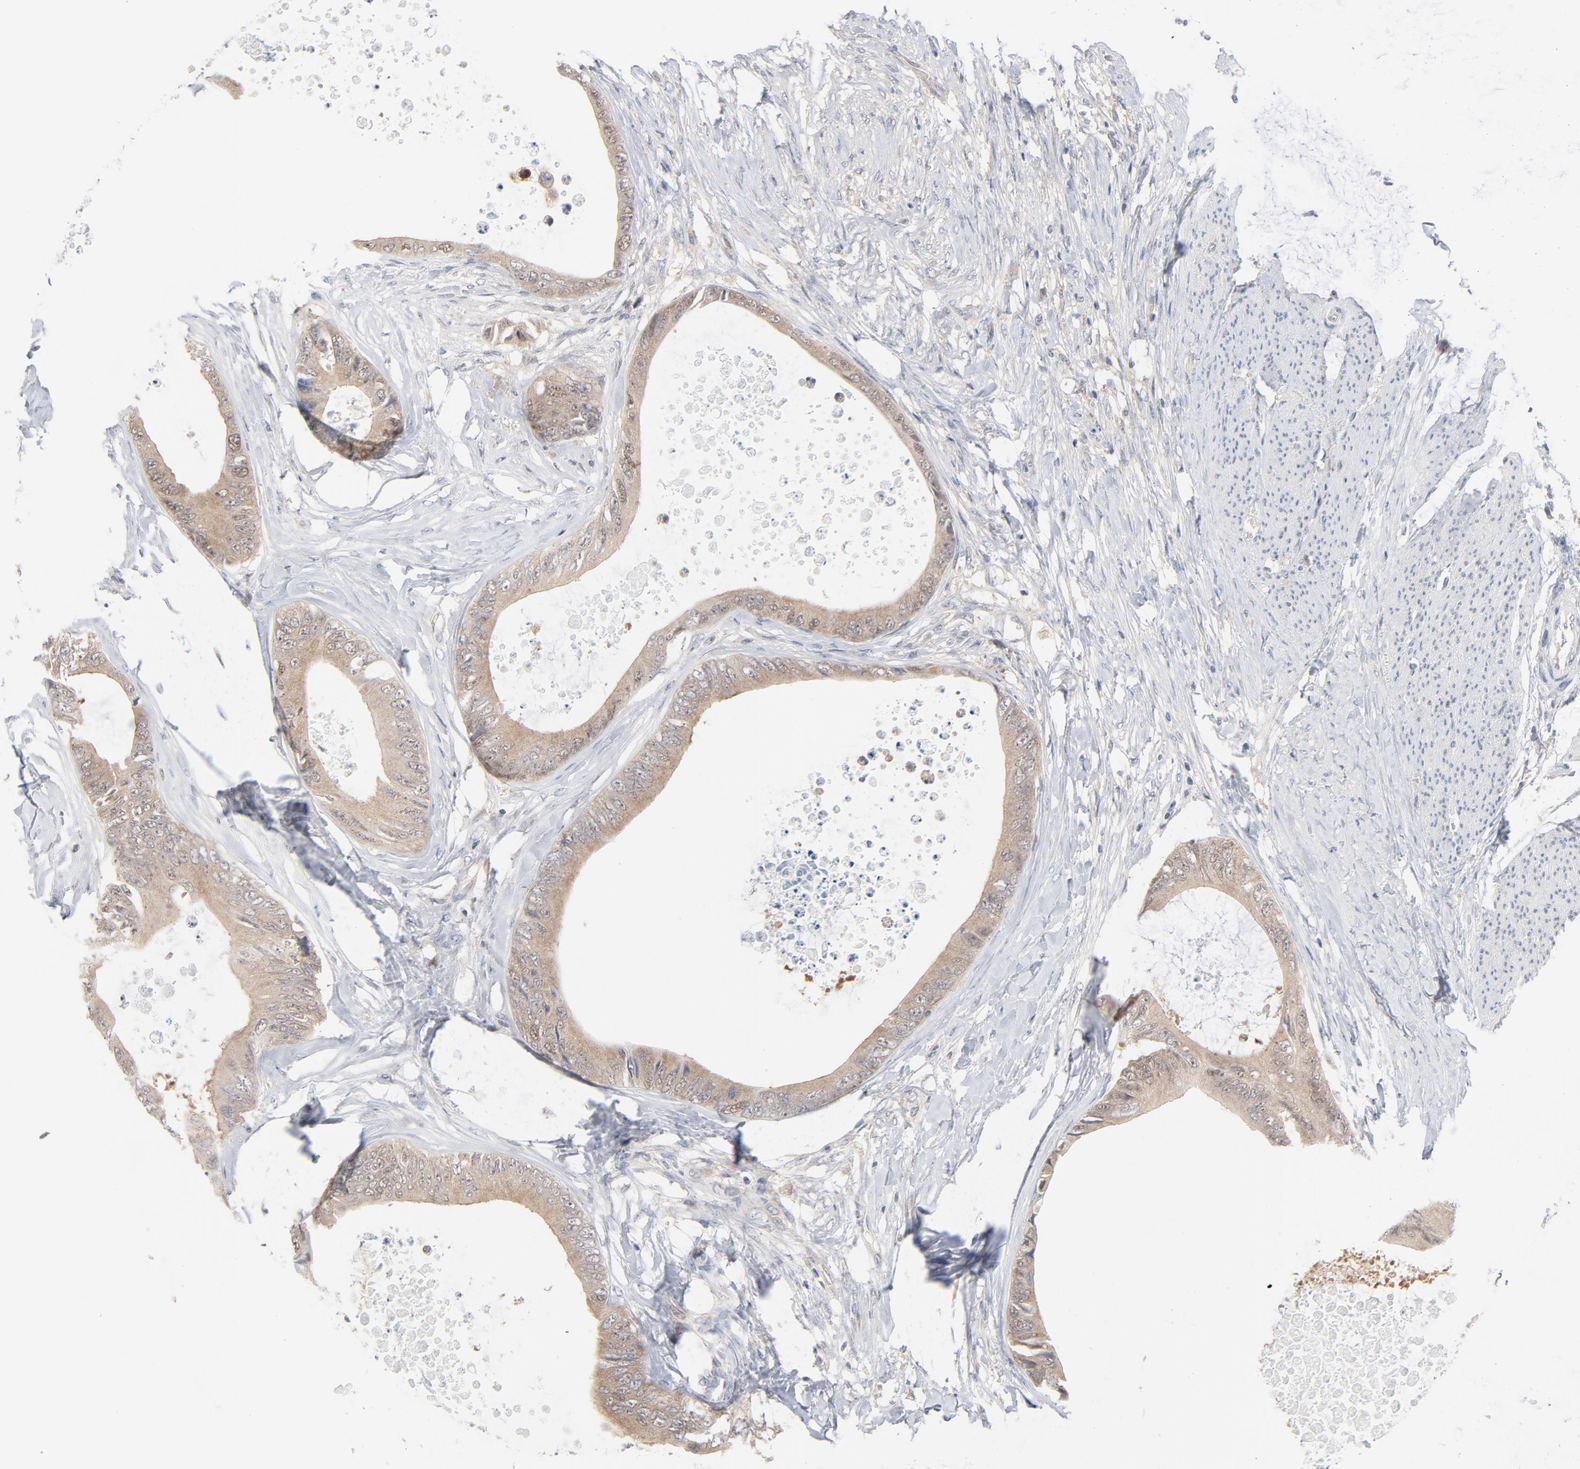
{"staining": {"intensity": "weak", "quantity": ">75%", "location": "cytoplasmic/membranous"}, "tissue": "colorectal cancer", "cell_type": "Tumor cells", "image_type": "cancer", "snomed": [{"axis": "morphology", "description": "Normal tissue, NOS"}, {"axis": "morphology", "description": "Adenocarcinoma, NOS"}, {"axis": "topography", "description": "Rectum"}, {"axis": "topography", "description": "Peripheral nerve tissue"}], "caption": "Immunohistochemical staining of human colorectal cancer (adenocarcinoma) displays weak cytoplasmic/membranous protein positivity in about >75% of tumor cells.", "gene": "UBL4A", "patient": {"sex": "female", "age": 77}}